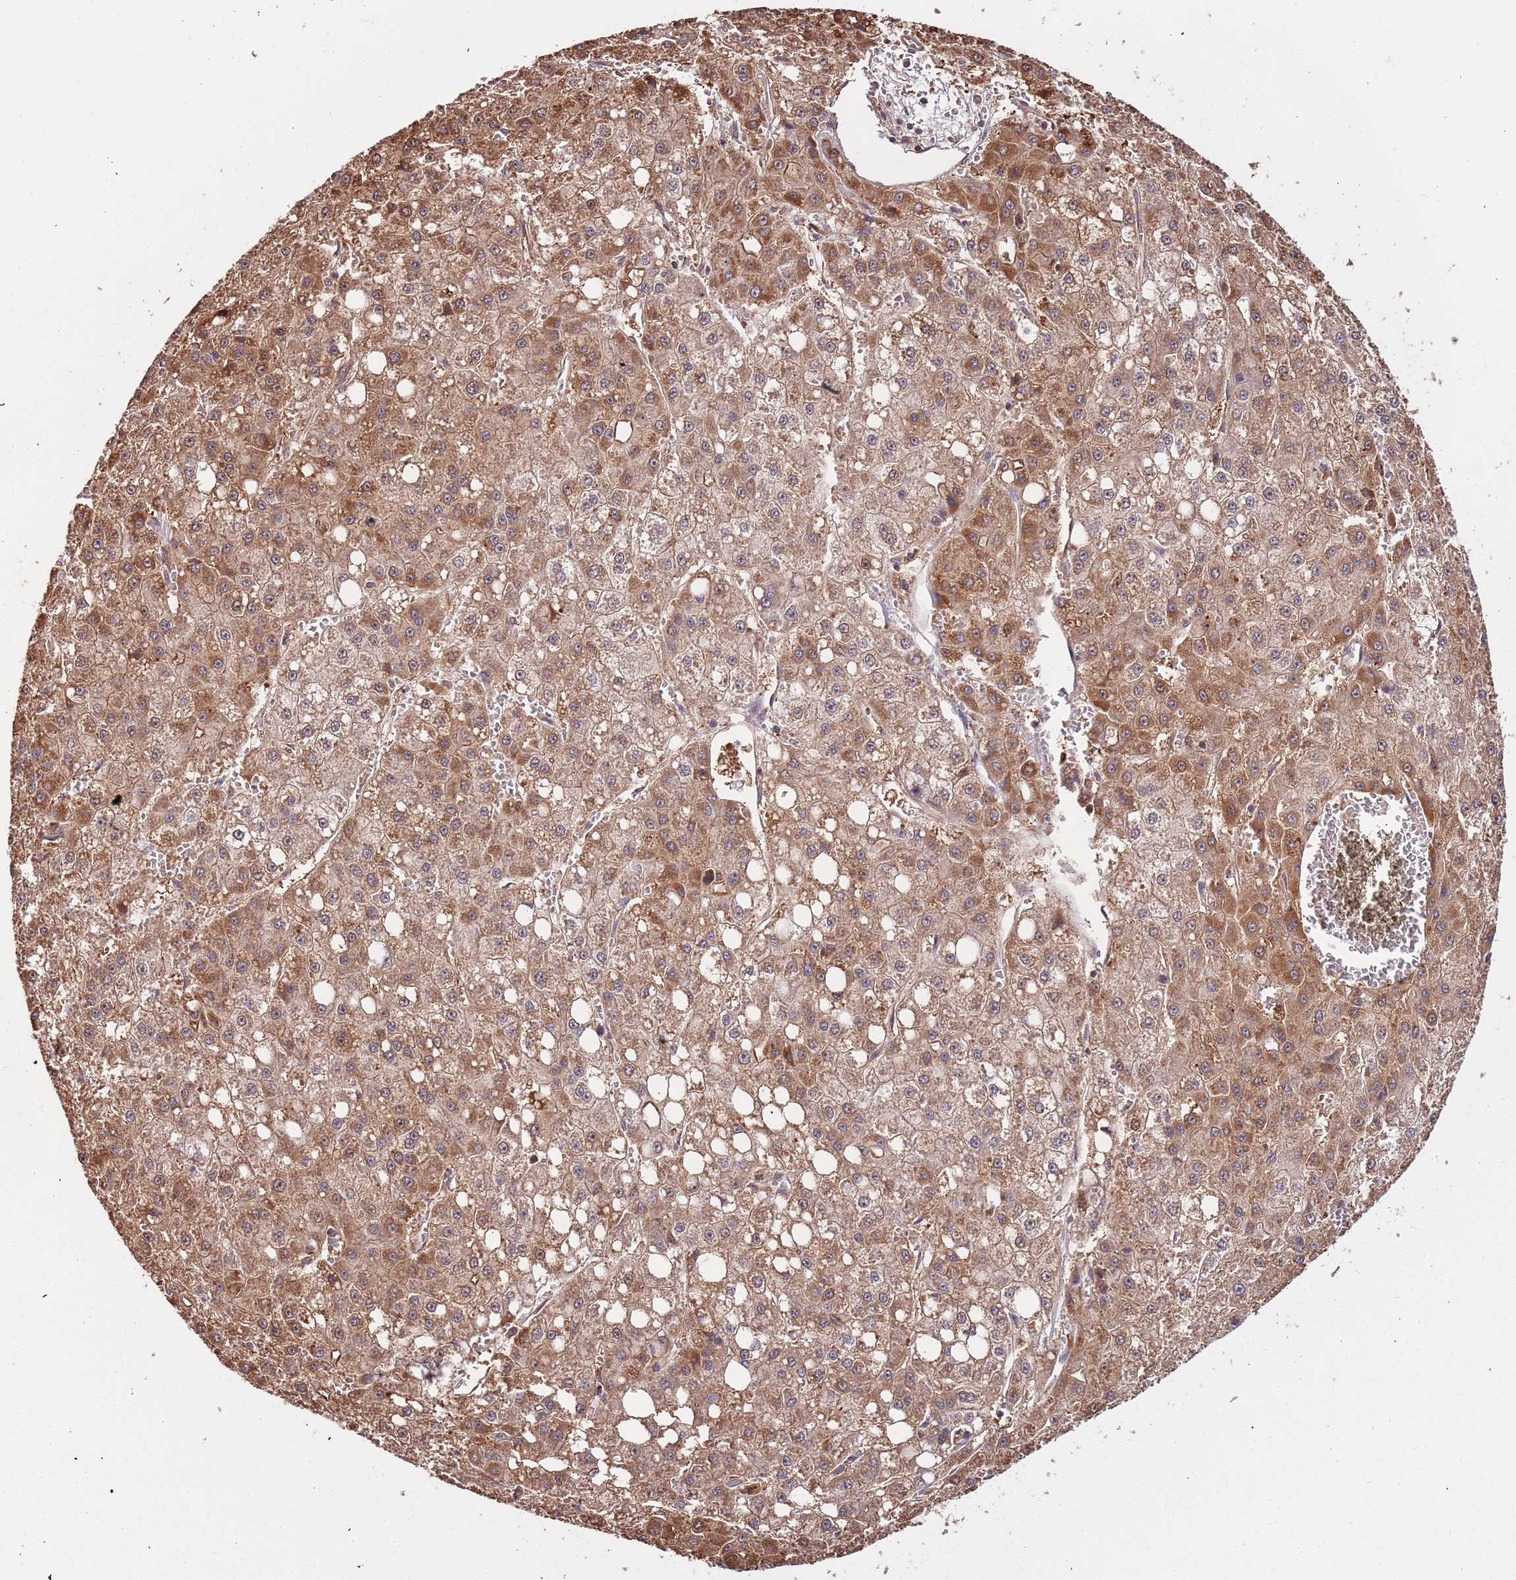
{"staining": {"intensity": "strong", "quantity": ">75%", "location": "cytoplasmic/membranous"}, "tissue": "liver cancer", "cell_type": "Tumor cells", "image_type": "cancer", "snomed": [{"axis": "morphology", "description": "Carcinoma, Hepatocellular, NOS"}, {"axis": "topography", "description": "Liver"}], "caption": "Human hepatocellular carcinoma (liver) stained for a protein (brown) exhibits strong cytoplasmic/membranous positive expression in approximately >75% of tumor cells.", "gene": "IL17RD", "patient": {"sex": "male", "age": 47}}